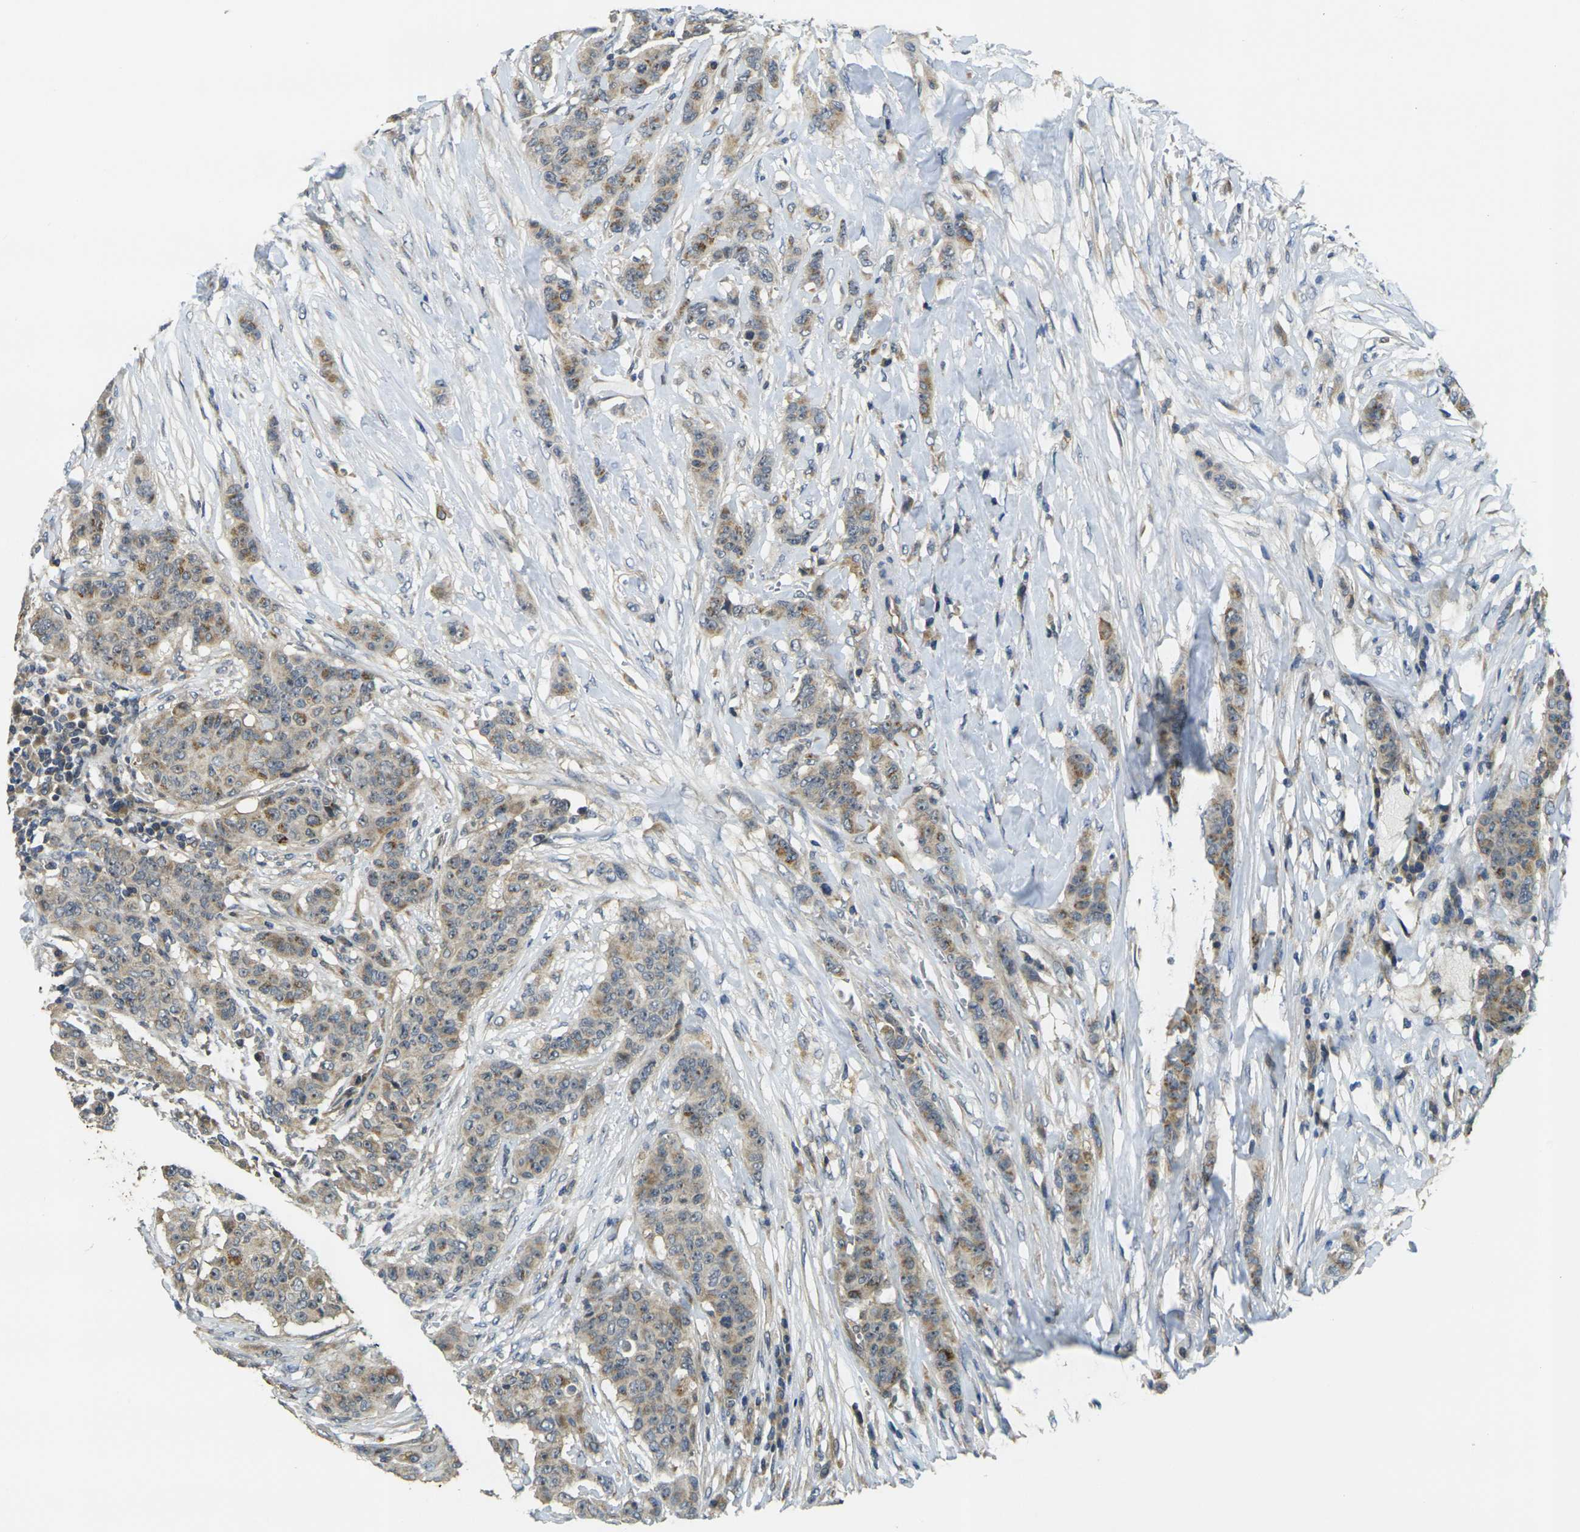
{"staining": {"intensity": "weak", "quantity": ">75%", "location": "cytoplasmic/membranous"}, "tissue": "breast cancer", "cell_type": "Tumor cells", "image_type": "cancer", "snomed": [{"axis": "morphology", "description": "Duct carcinoma"}, {"axis": "topography", "description": "Breast"}], "caption": "An image of infiltrating ductal carcinoma (breast) stained for a protein demonstrates weak cytoplasmic/membranous brown staining in tumor cells.", "gene": "MINAR2", "patient": {"sex": "female", "age": 40}}